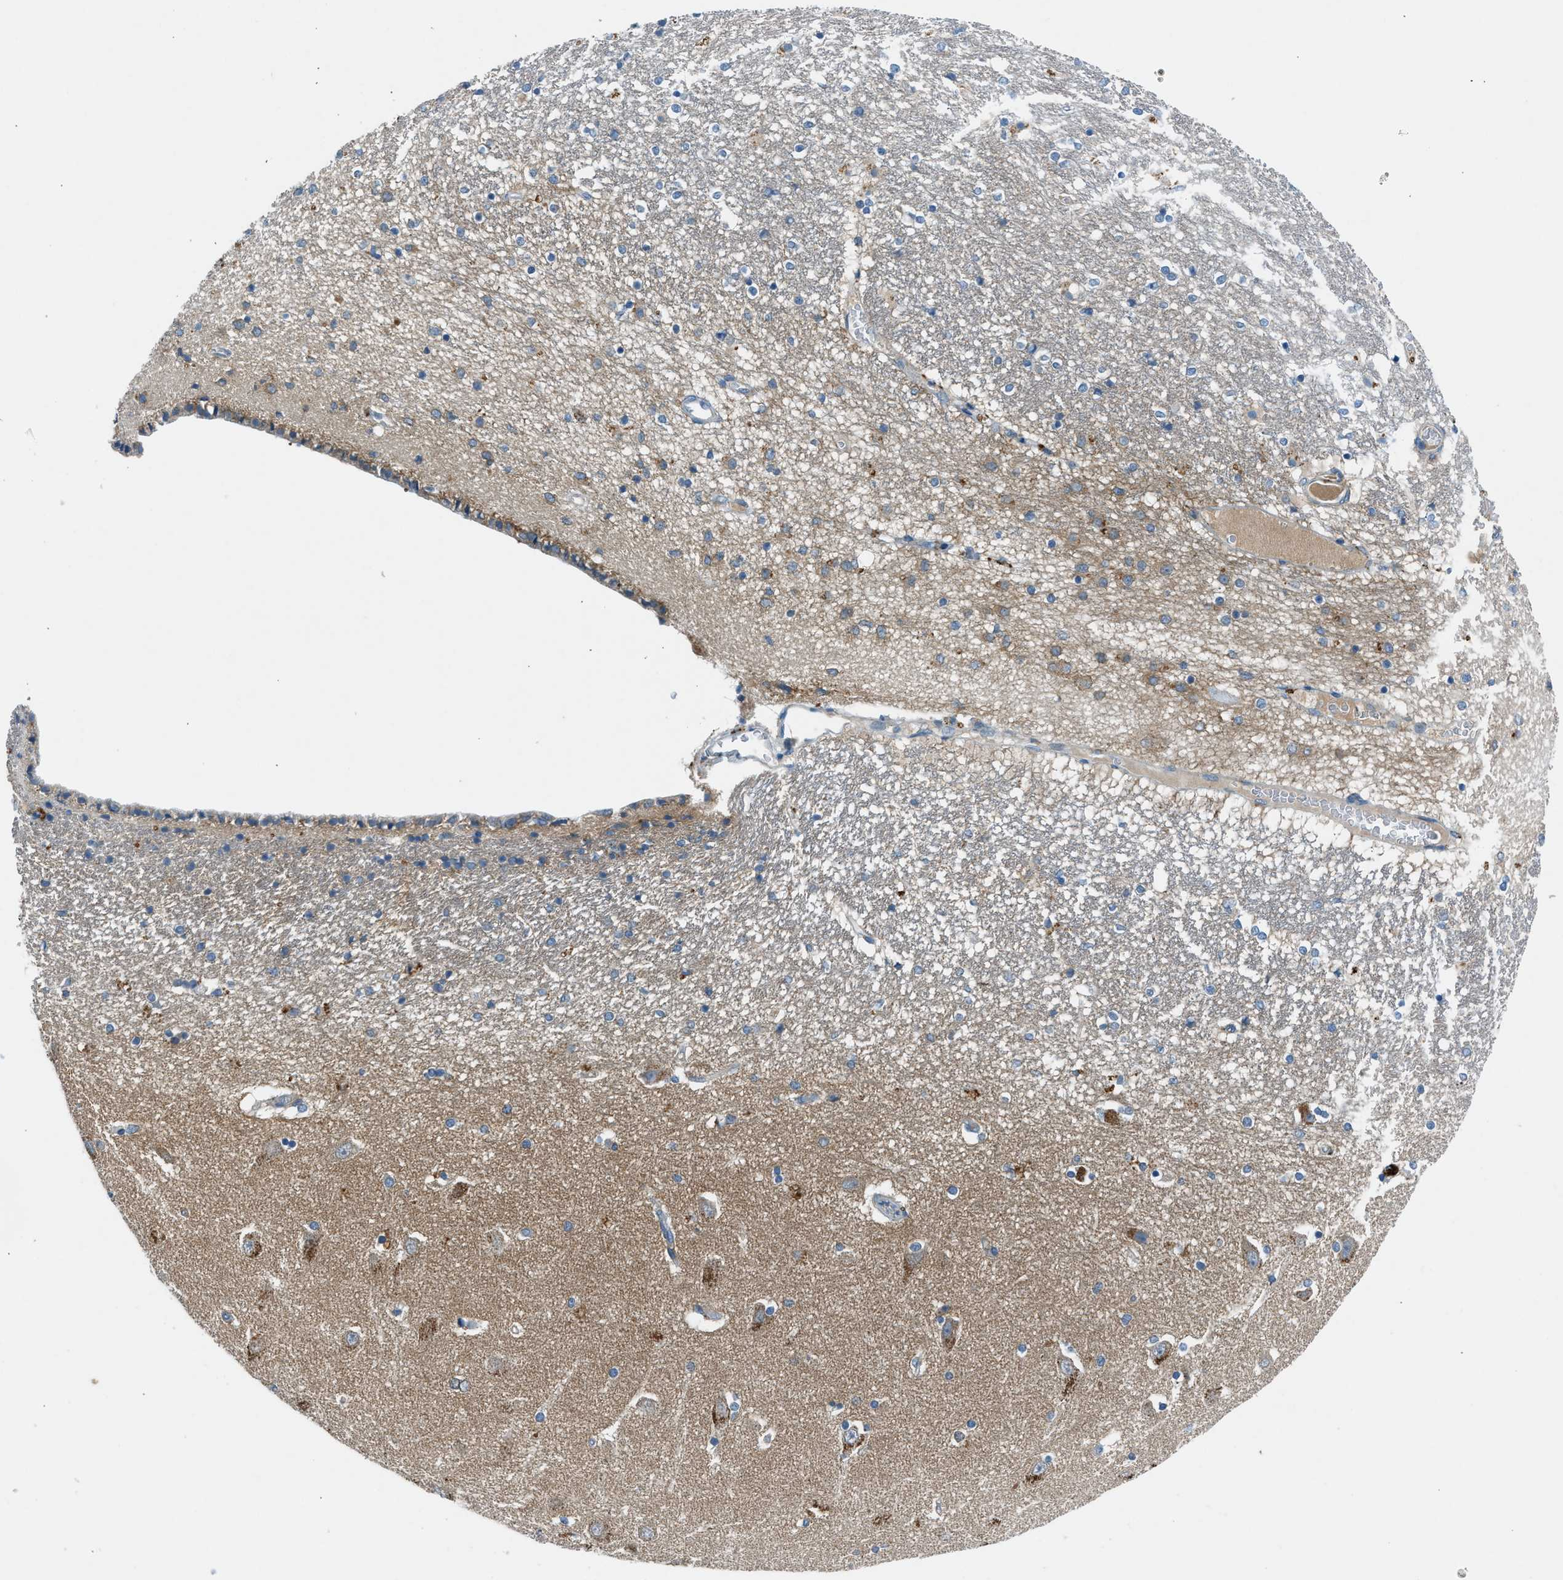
{"staining": {"intensity": "moderate", "quantity": "<25%", "location": "cytoplasmic/membranous"}, "tissue": "hippocampus", "cell_type": "Glial cells", "image_type": "normal", "snomed": [{"axis": "morphology", "description": "Normal tissue, NOS"}, {"axis": "topography", "description": "Hippocampus"}], "caption": "Immunohistochemistry (IHC) image of normal hippocampus: hippocampus stained using immunohistochemistry reveals low levels of moderate protein expression localized specifically in the cytoplasmic/membranous of glial cells, appearing as a cytoplasmic/membranous brown color.", "gene": "BMP1", "patient": {"sex": "female", "age": 54}}